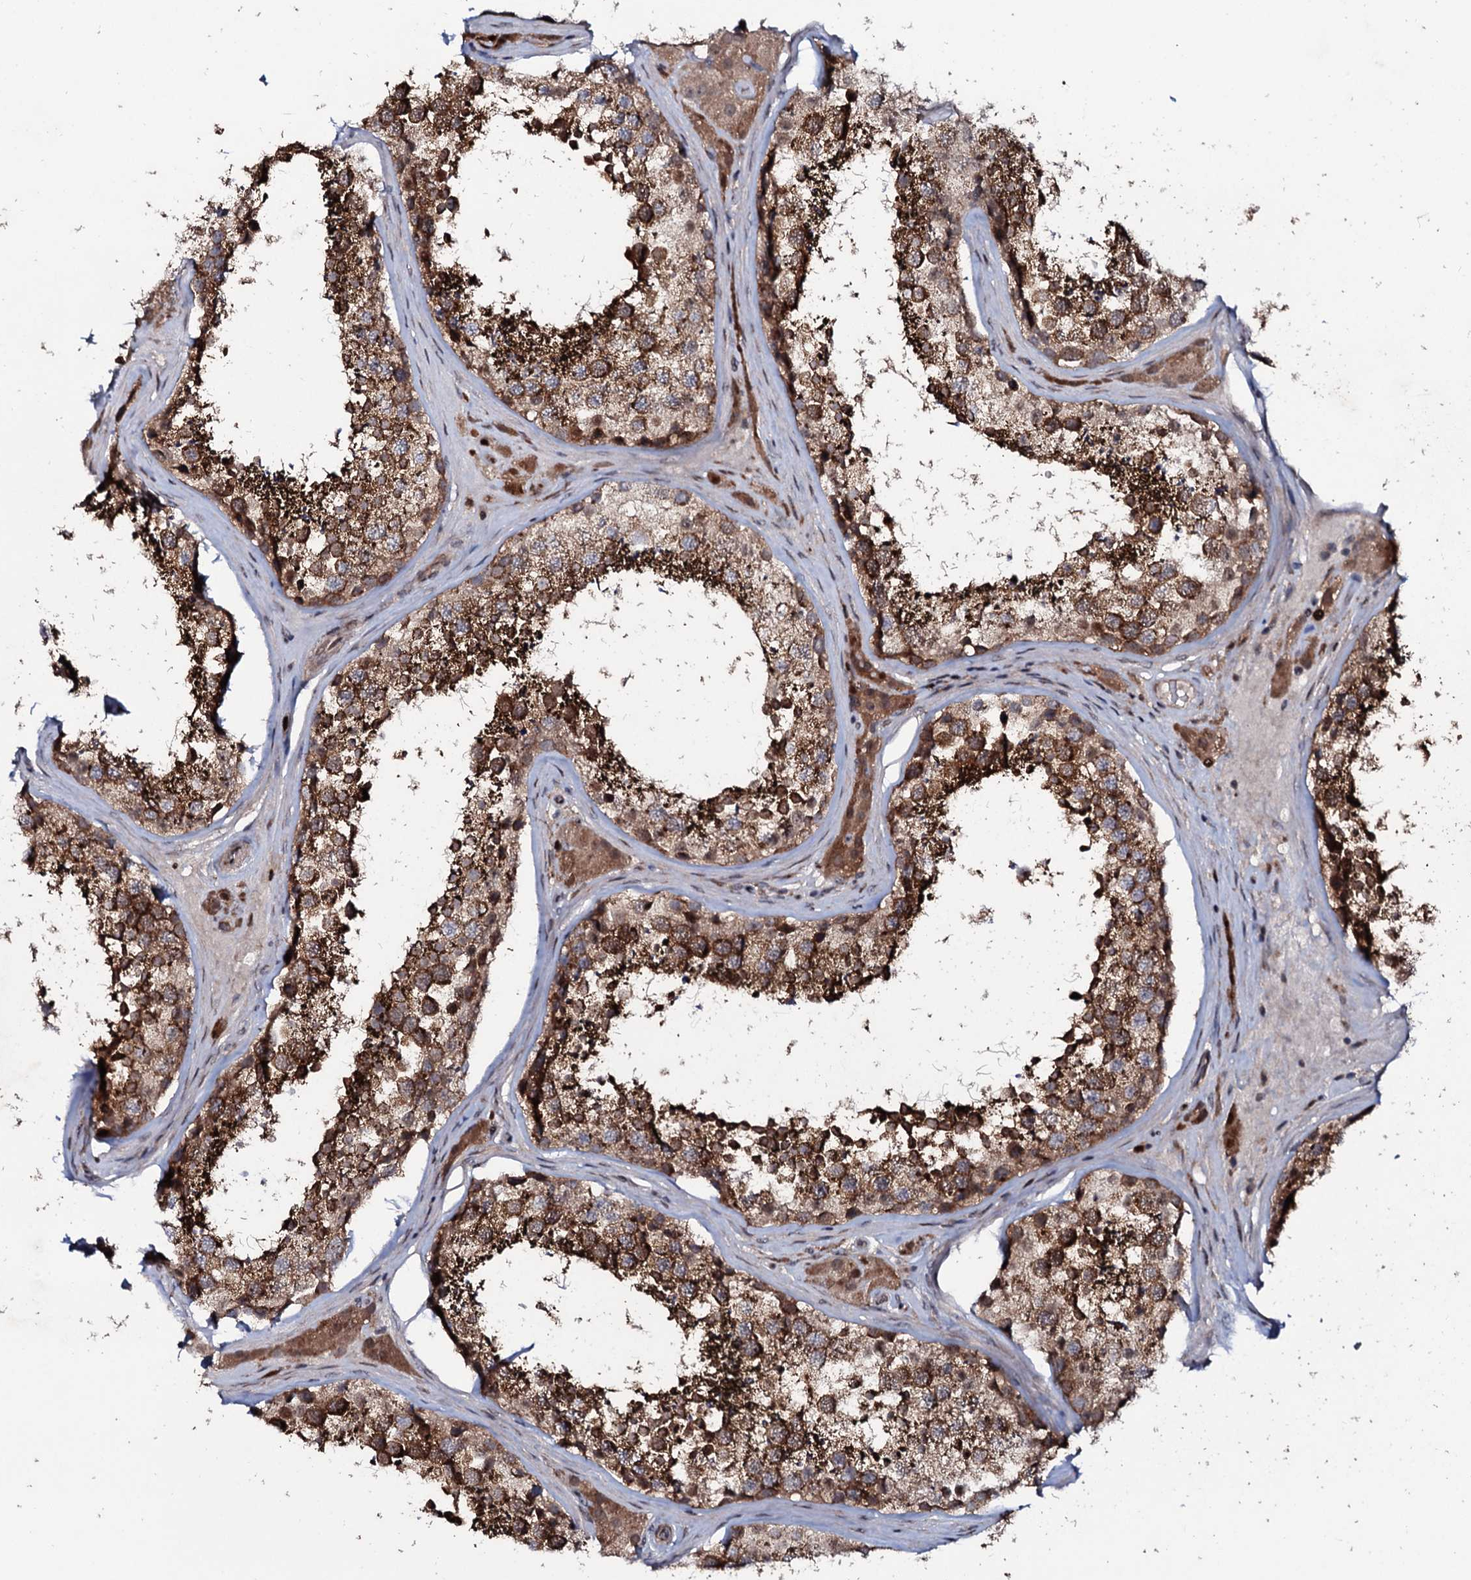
{"staining": {"intensity": "strong", "quantity": ">75%", "location": "cytoplasmic/membranous"}, "tissue": "testis", "cell_type": "Cells in seminiferous ducts", "image_type": "normal", "snomed": [{"axis": "morphology", "description": "Normal tissue, NOS"}, {"axis": "topography", "description": "Testis"}], "caption": "A brown stain highlights strong cytoplasmic/membranous expression of a protein in cells in seminiferous ducts of benign human testis.", "gene": "COG6", "patient": {"sex": "male", "age": 46}}